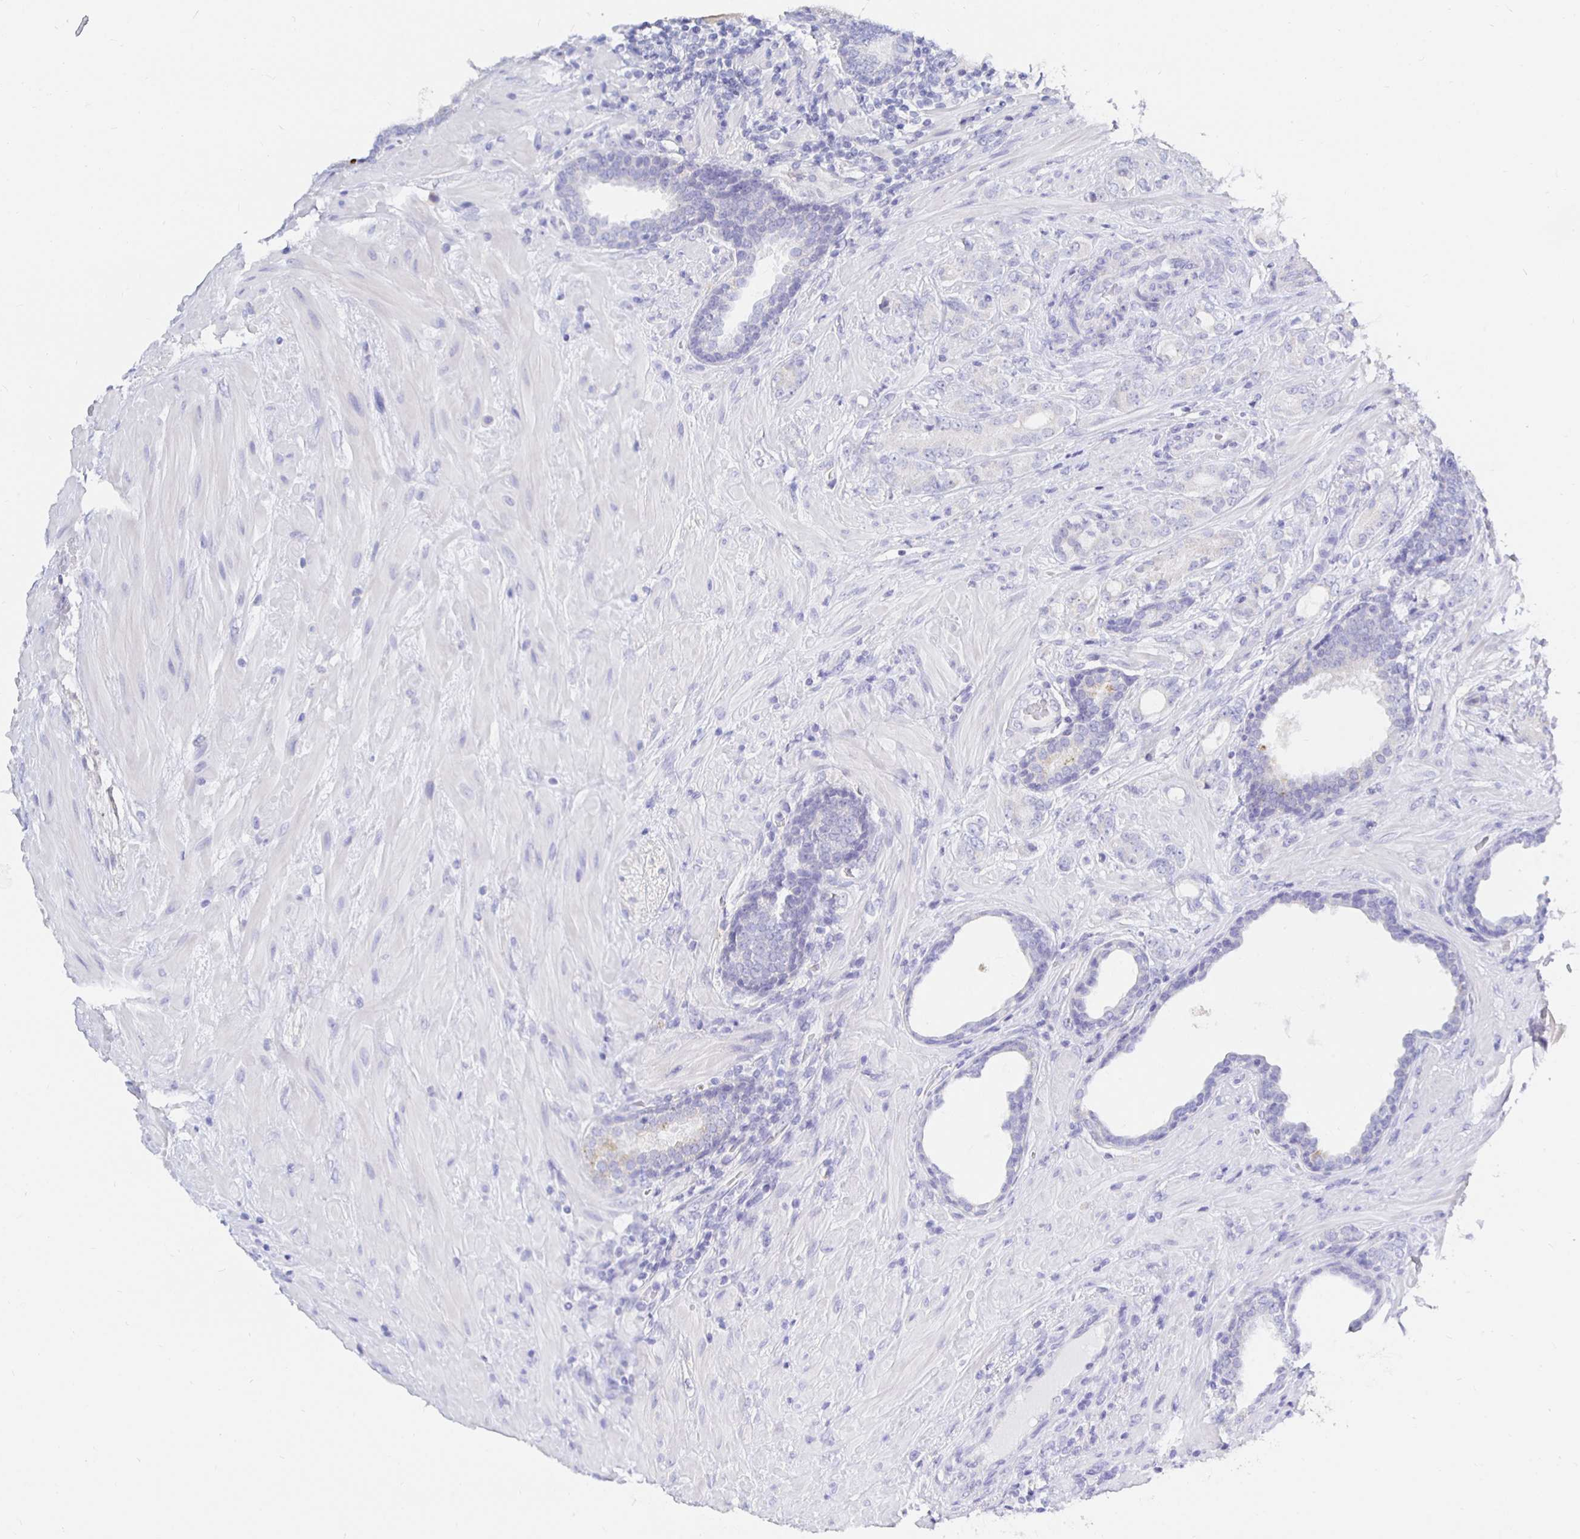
{"staining": {"intensity": "negative", "quantity": "none", "location": "none"}, "tissue": "prostate cancer", "cell_type": "Tumor cells", "image_type": "cancer", "snomed": [{"axis": "morphology", "description": "Adenocarcinoma, High grade"}, {"axis": "topography", "description": "Prostate"}], "caption": "IHC image of human prostate adenocarcinoma (high-grade) stained for a protein (brown), which exhibits no staining in tumor cells. The staining was performed using DAB (3,3'-diaminobenzidine) to visualize the protein expression in brown, while the nuclei were stained in blue with hematoxylin (Magnification: 20x).", "gene": "UMOD", "patient": {"sex": "male", "age": 62}}